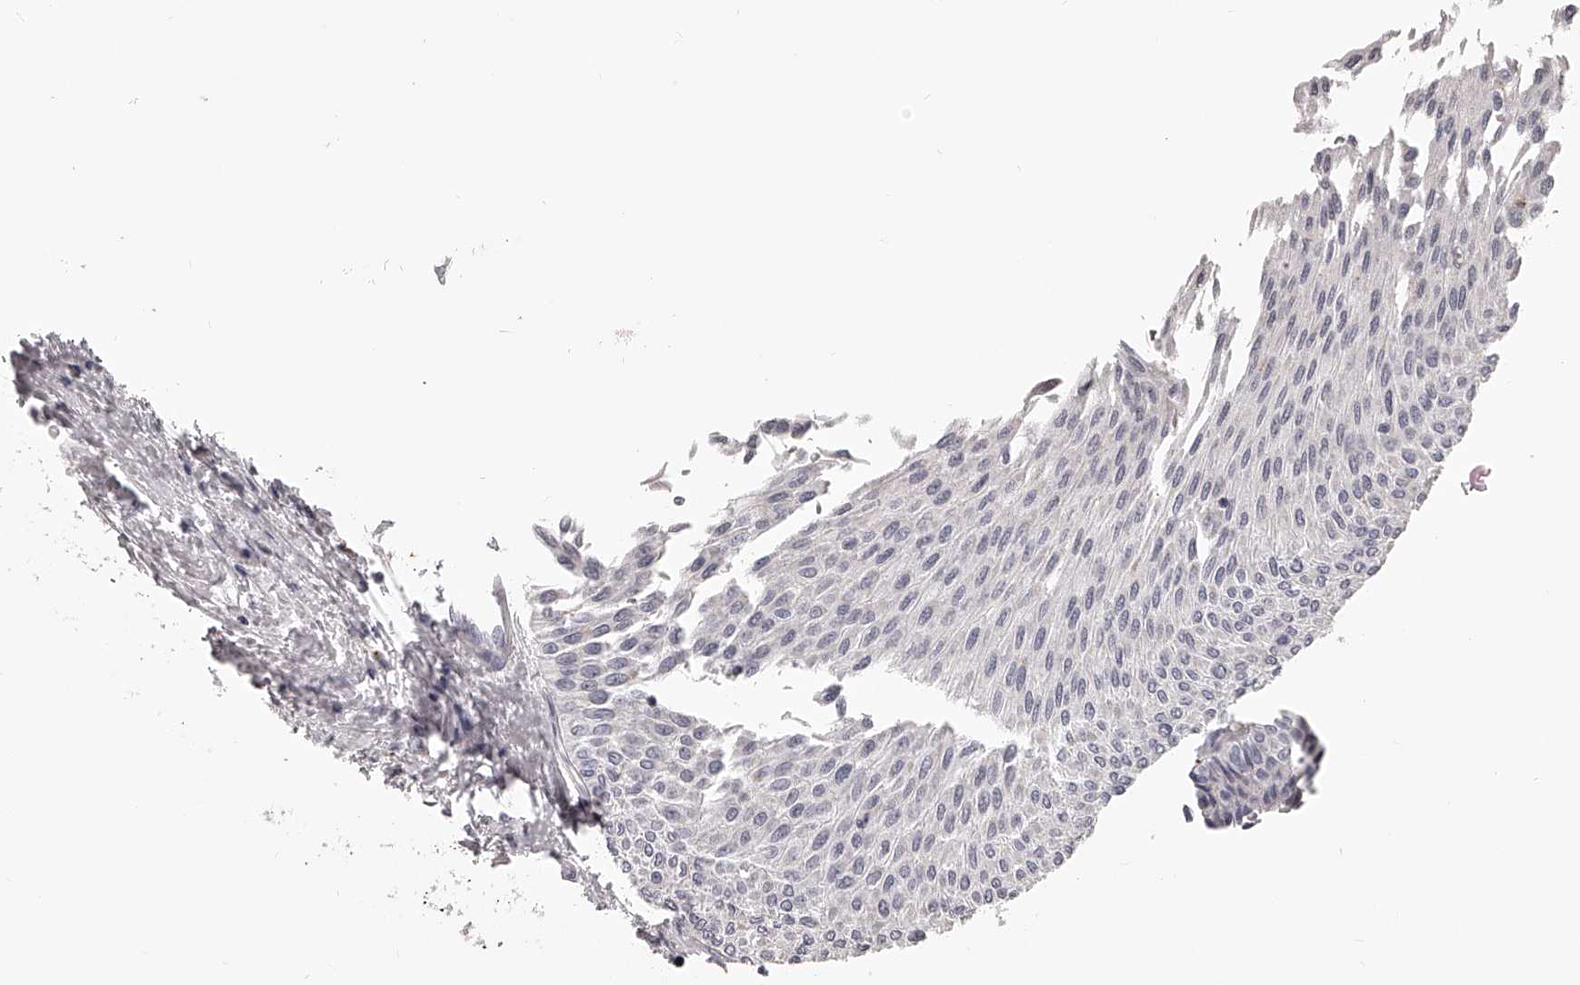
{"staining": {"intensity": "weak", "quantity": "<25%", "location": "cytoplasmic/membranous"}, "tissue": "urothelial cancer", "cell_type": "Tumor cells", "image_type": "cancer", "snomed": [{"axis": "morphology", "description": "Urothelial carcinoma, Low grade"}, {"axis": "topography", "description": "Urinary bladder"}], "caption": "Urothelial cancer was stained to show a protein in brown. There is no significant expression in tumor cells.", "gene": "DMRT1", "patient": {"sex": "male", "age": 78}}